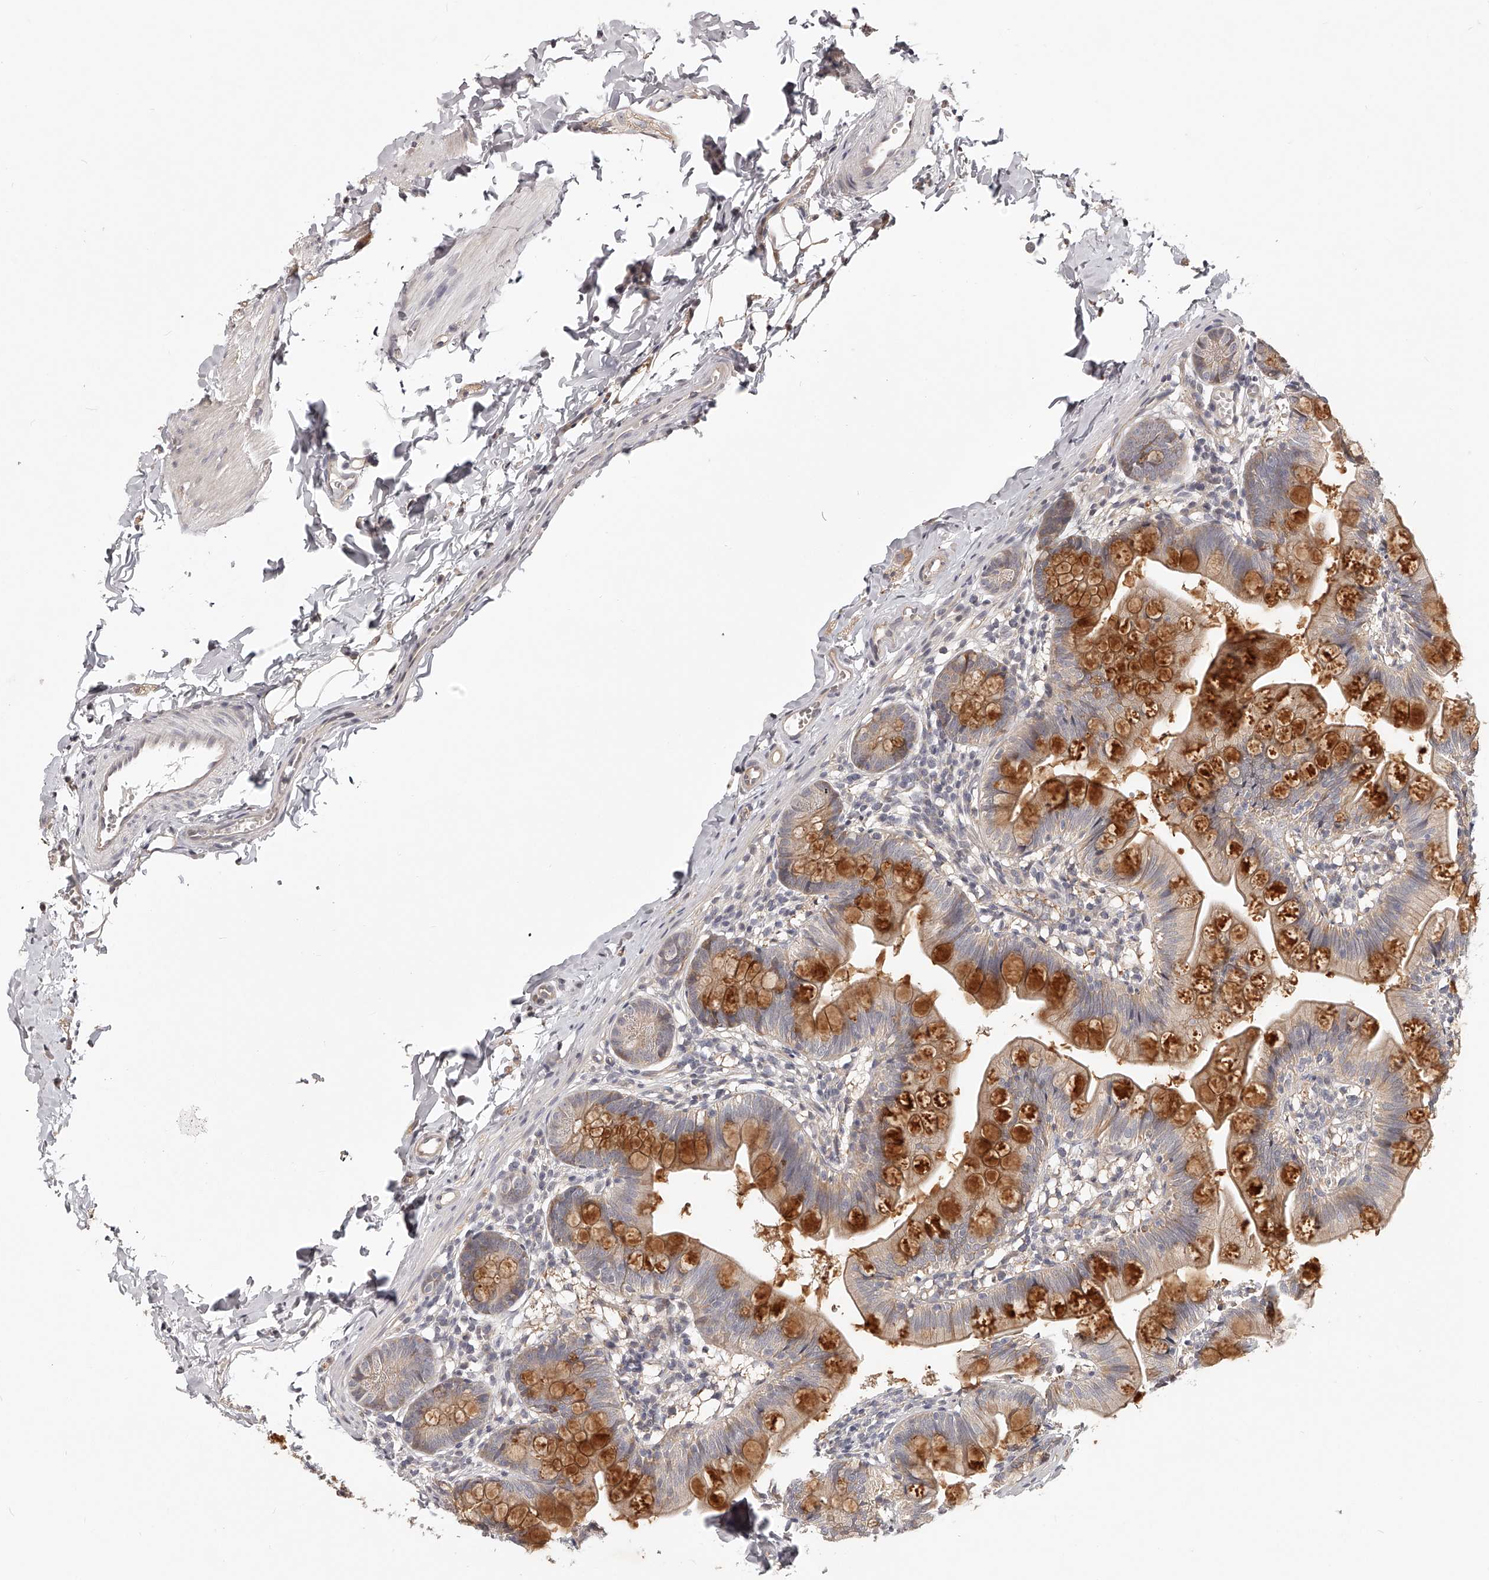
{"staining": {"intensity": "weak", "quantity": ">75%", "location": "cytoplasmic/membranous"}, "tissue": "small intestine", "cell_type": "Glandular cells", "image_type": "normal", "snomed": [{"axis": "morphology", "description": "Normal tissue, NOS"}, {"axis": "topography", "description": "Small intestine"}], "caption": "IHC (DAB (3,3'-diaminobenzidine)) staining of benign small intestine displays weak cytoplasmic/membranous protein staining in approximately >75% of glandular cells. (DAB (3,3'-diaminobenzidine) IHC, brown staining for protein, blue staining for nuclei).", "gene": "ZNF582", "patient": {"sex": "male", "age": 7}}